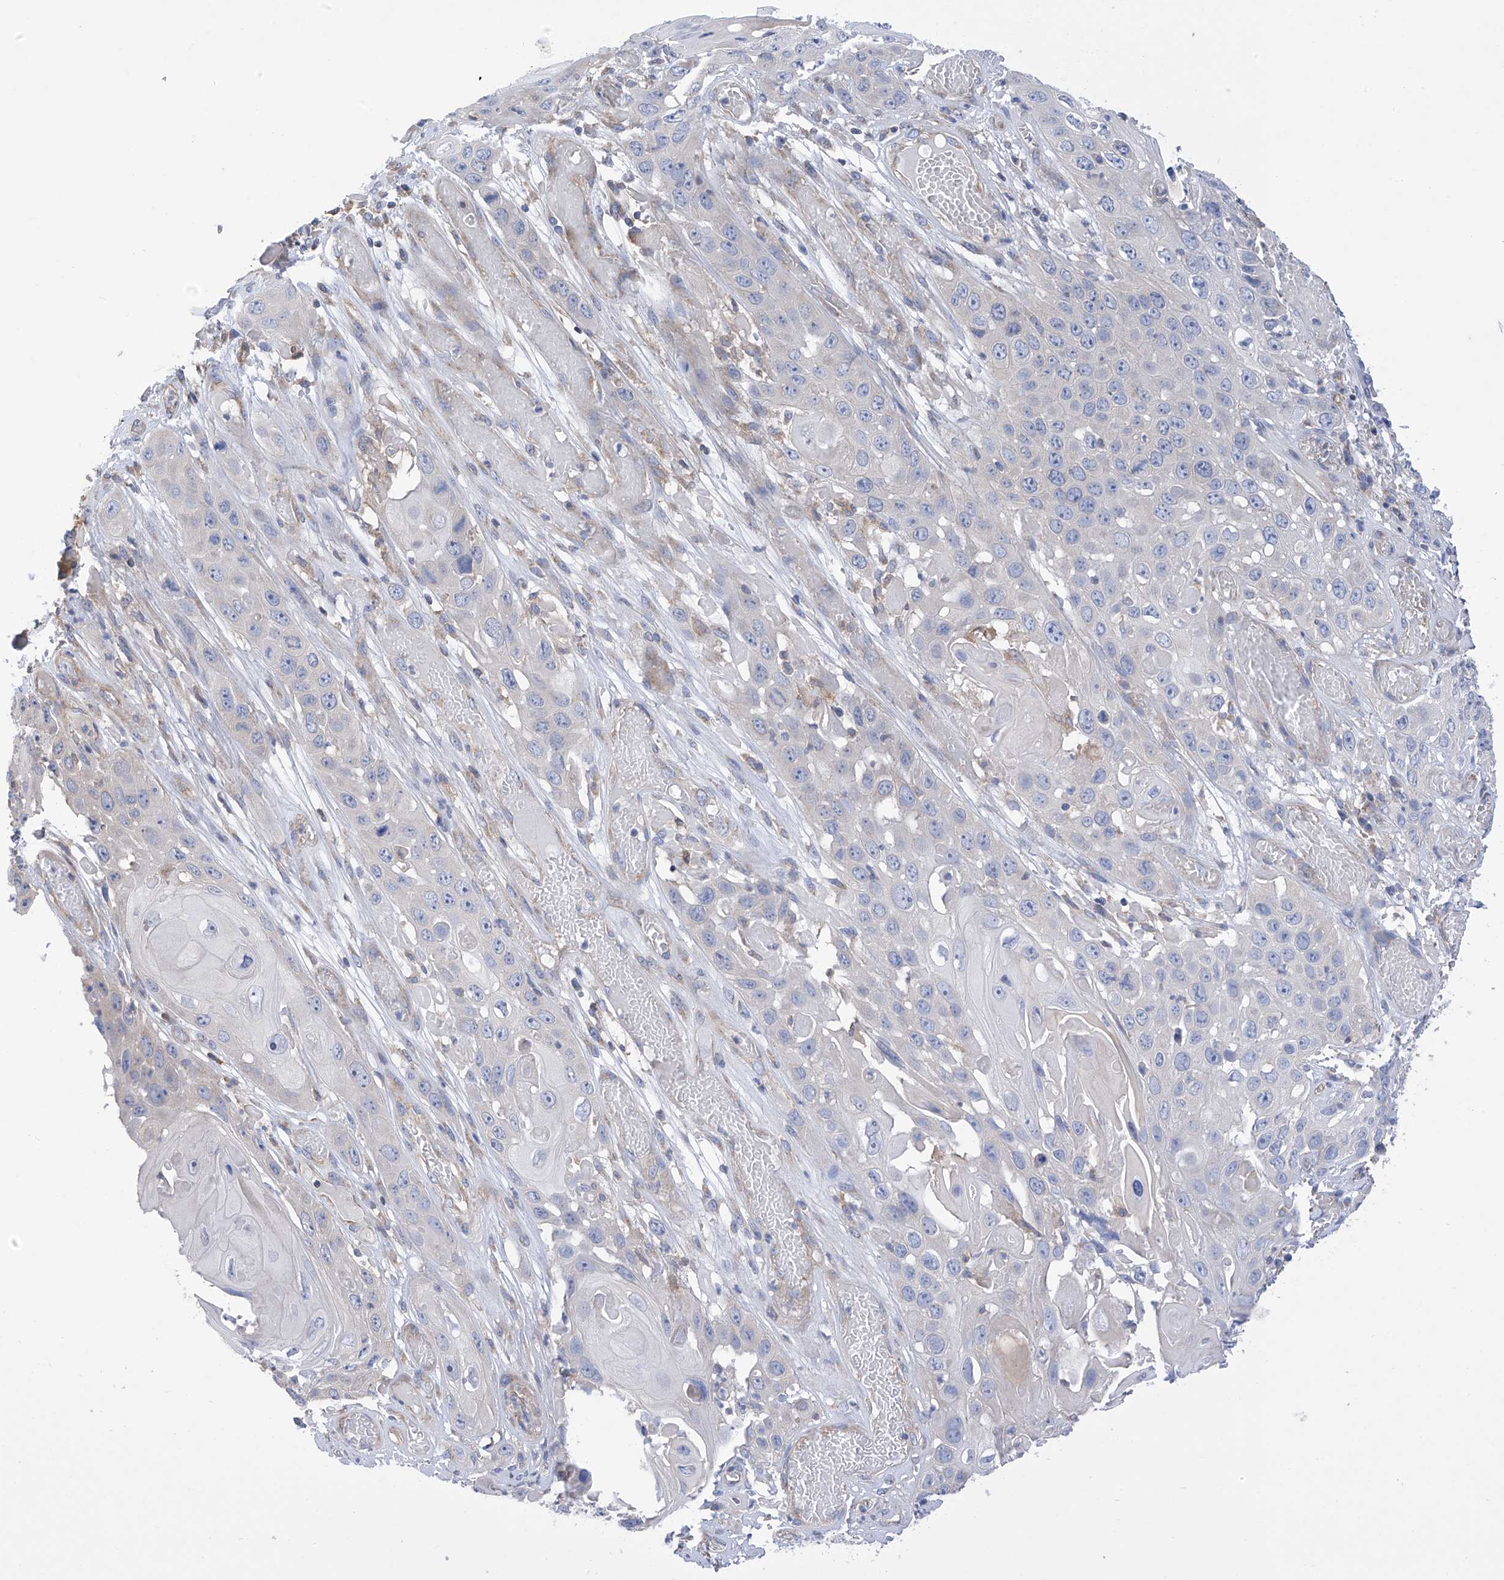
{"staining": {"intensity": "negative", "quantity": "none", "location": "none"}, "tissue": "skin cancer", "cell_type": "Tumor cells", "image_type": "cancer", "snomed": [{"axis": "morphology", "description": "Squamous cell carcinoma, NOS"}, {"axis": "topography", "description": "Skin"}], "caption": "Skin cancer (squamous cell carcinoma) was stained to show a protein in brown. There is no significant positivity in tumor cells.", "gene": "P2RX7", "patient": {"sex": "male", "age": 55}}